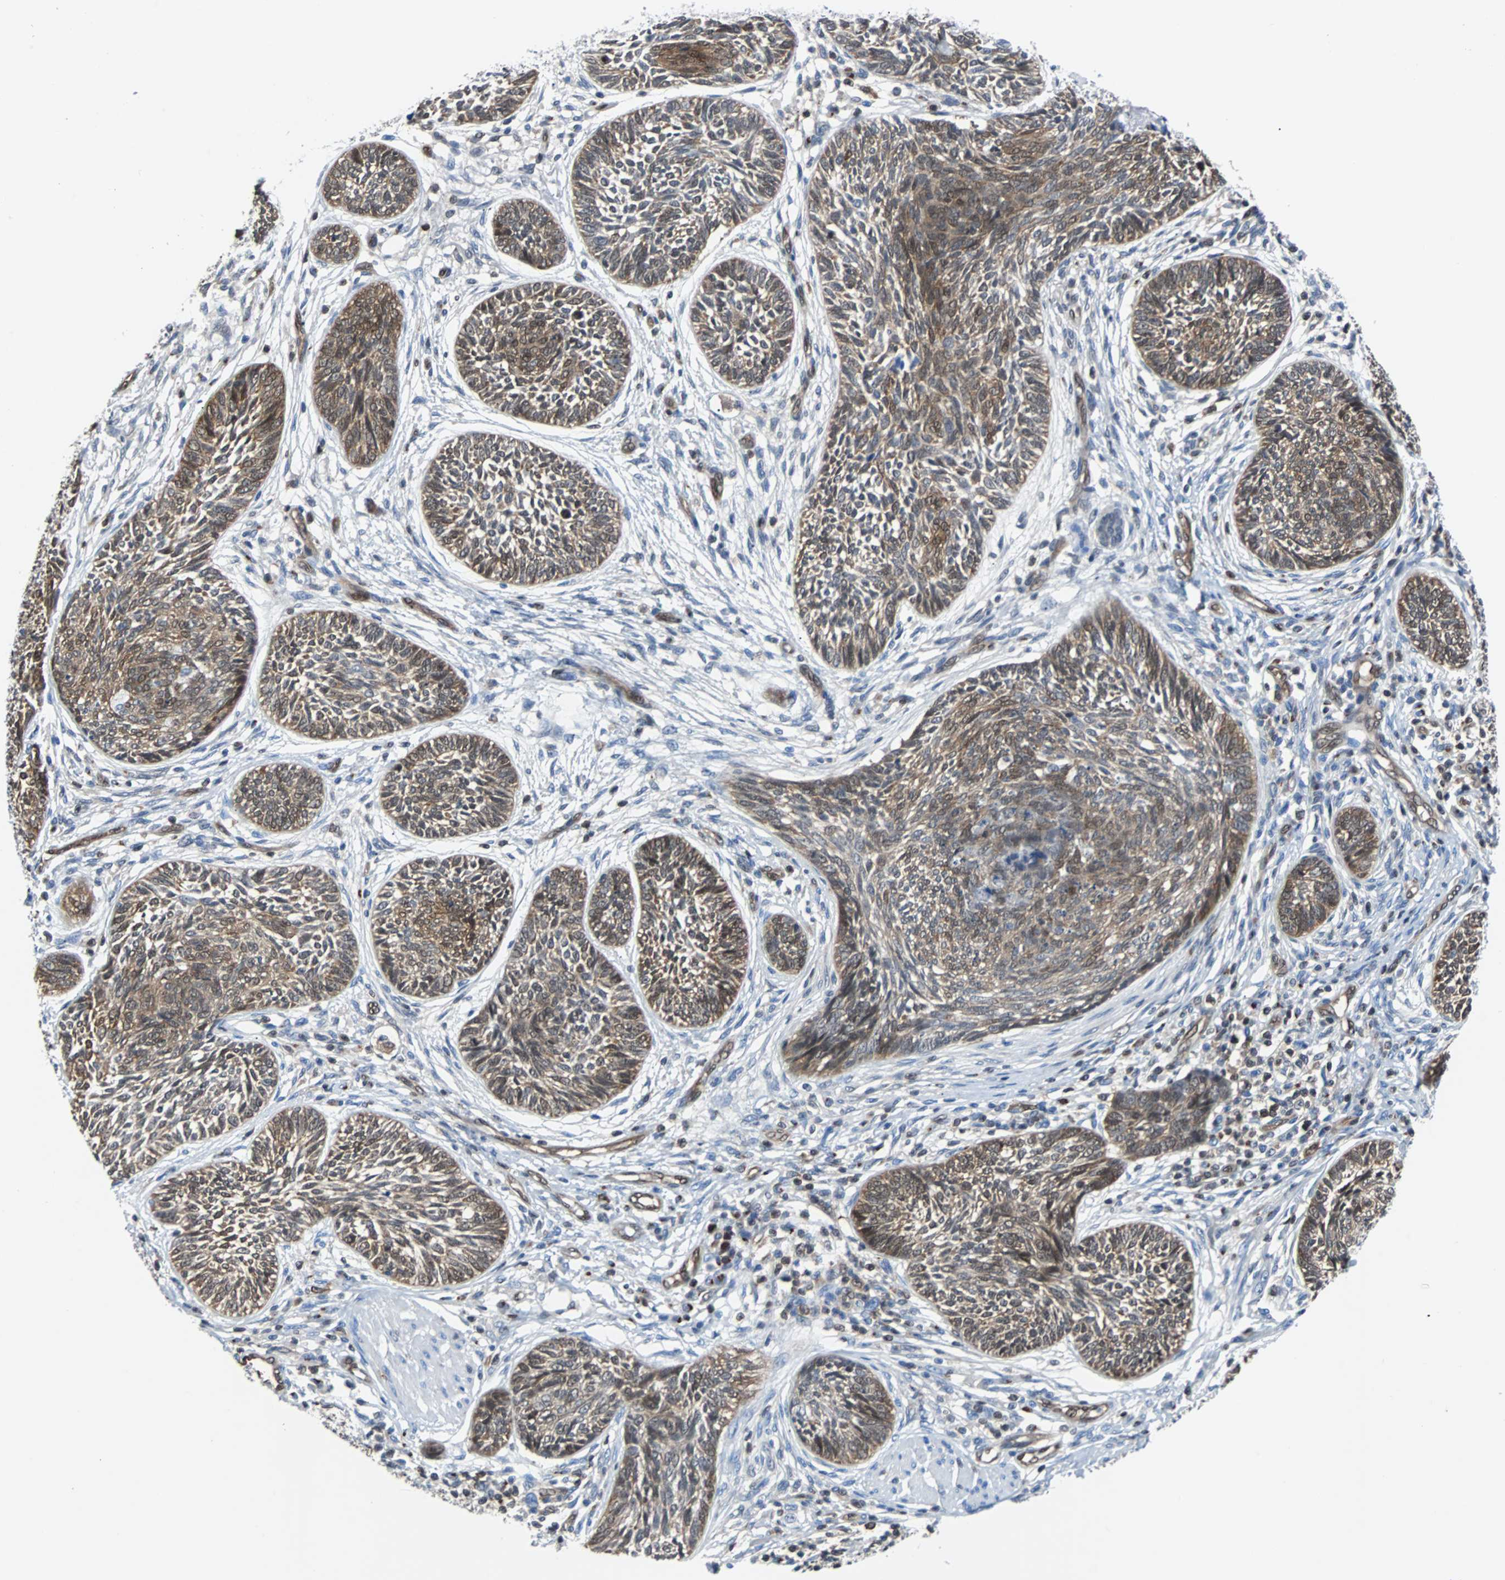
{"staining": {"intensity": "moderate", "quantity": "25%-75%", "location": "cytoplasmic/membranous,nuclear"}, "tissue": "skin cancer", "cell_type": "Tumor cells", "image_type": "cancer", "snomed": [{"axis": "morphology", "description": "Papilloma, NOS"}, {"axis": "morphology", "description": "Basal cell carcinoma"}, {"axis": "topography", "description": "Skin"}], "caption": "The image displays staining of papilloma (skin), revealing moderate cytoplasmic/membranous and nuclear protein staining (brown color) within tumor cells. (IHC, brightfield microscopy, high magnification).", "gene": "MAP2K6", "patient": {"sex": "male", "age": 87}}